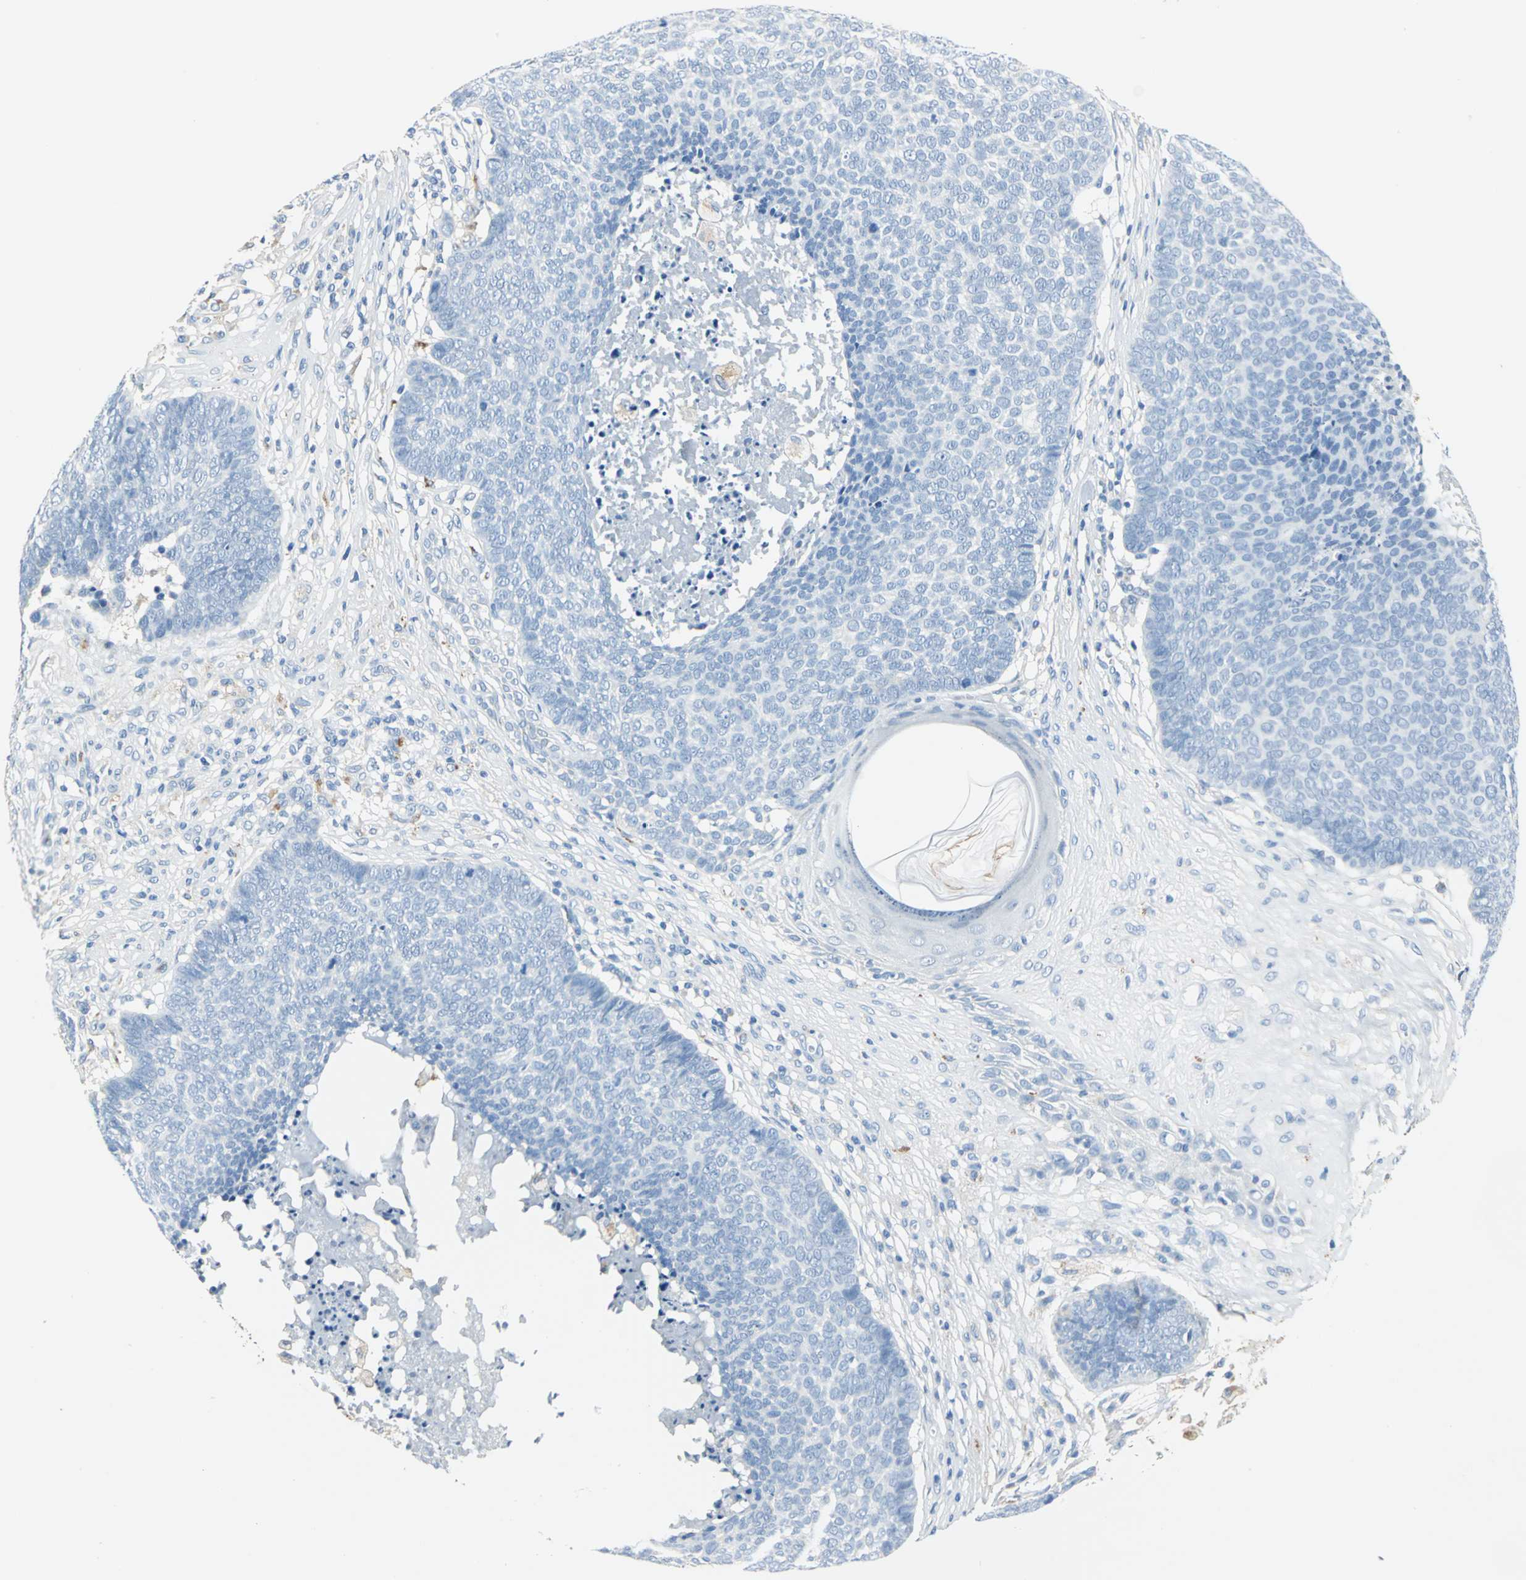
{"staining": {"intensity": "negative", "quantity": "none", "location": "none"}, "tissue": "skin cancer", "cell_type": "Tumor cells", "image_type": "cancer", "snomed": [{"axis": "morphology", "description": "Basal cell carcinoma"}, {"axis": "topography", "description": "Skin"}], "caption": "An immunohistochemistry (IHC) image of skin cancer (basal cell carcinoma) is shown. There is no staining in tumor cells of skin cancer (basal cell carcinoma).", "gene": "RASD2", "patient": {"sex": "male", "age": 84}}